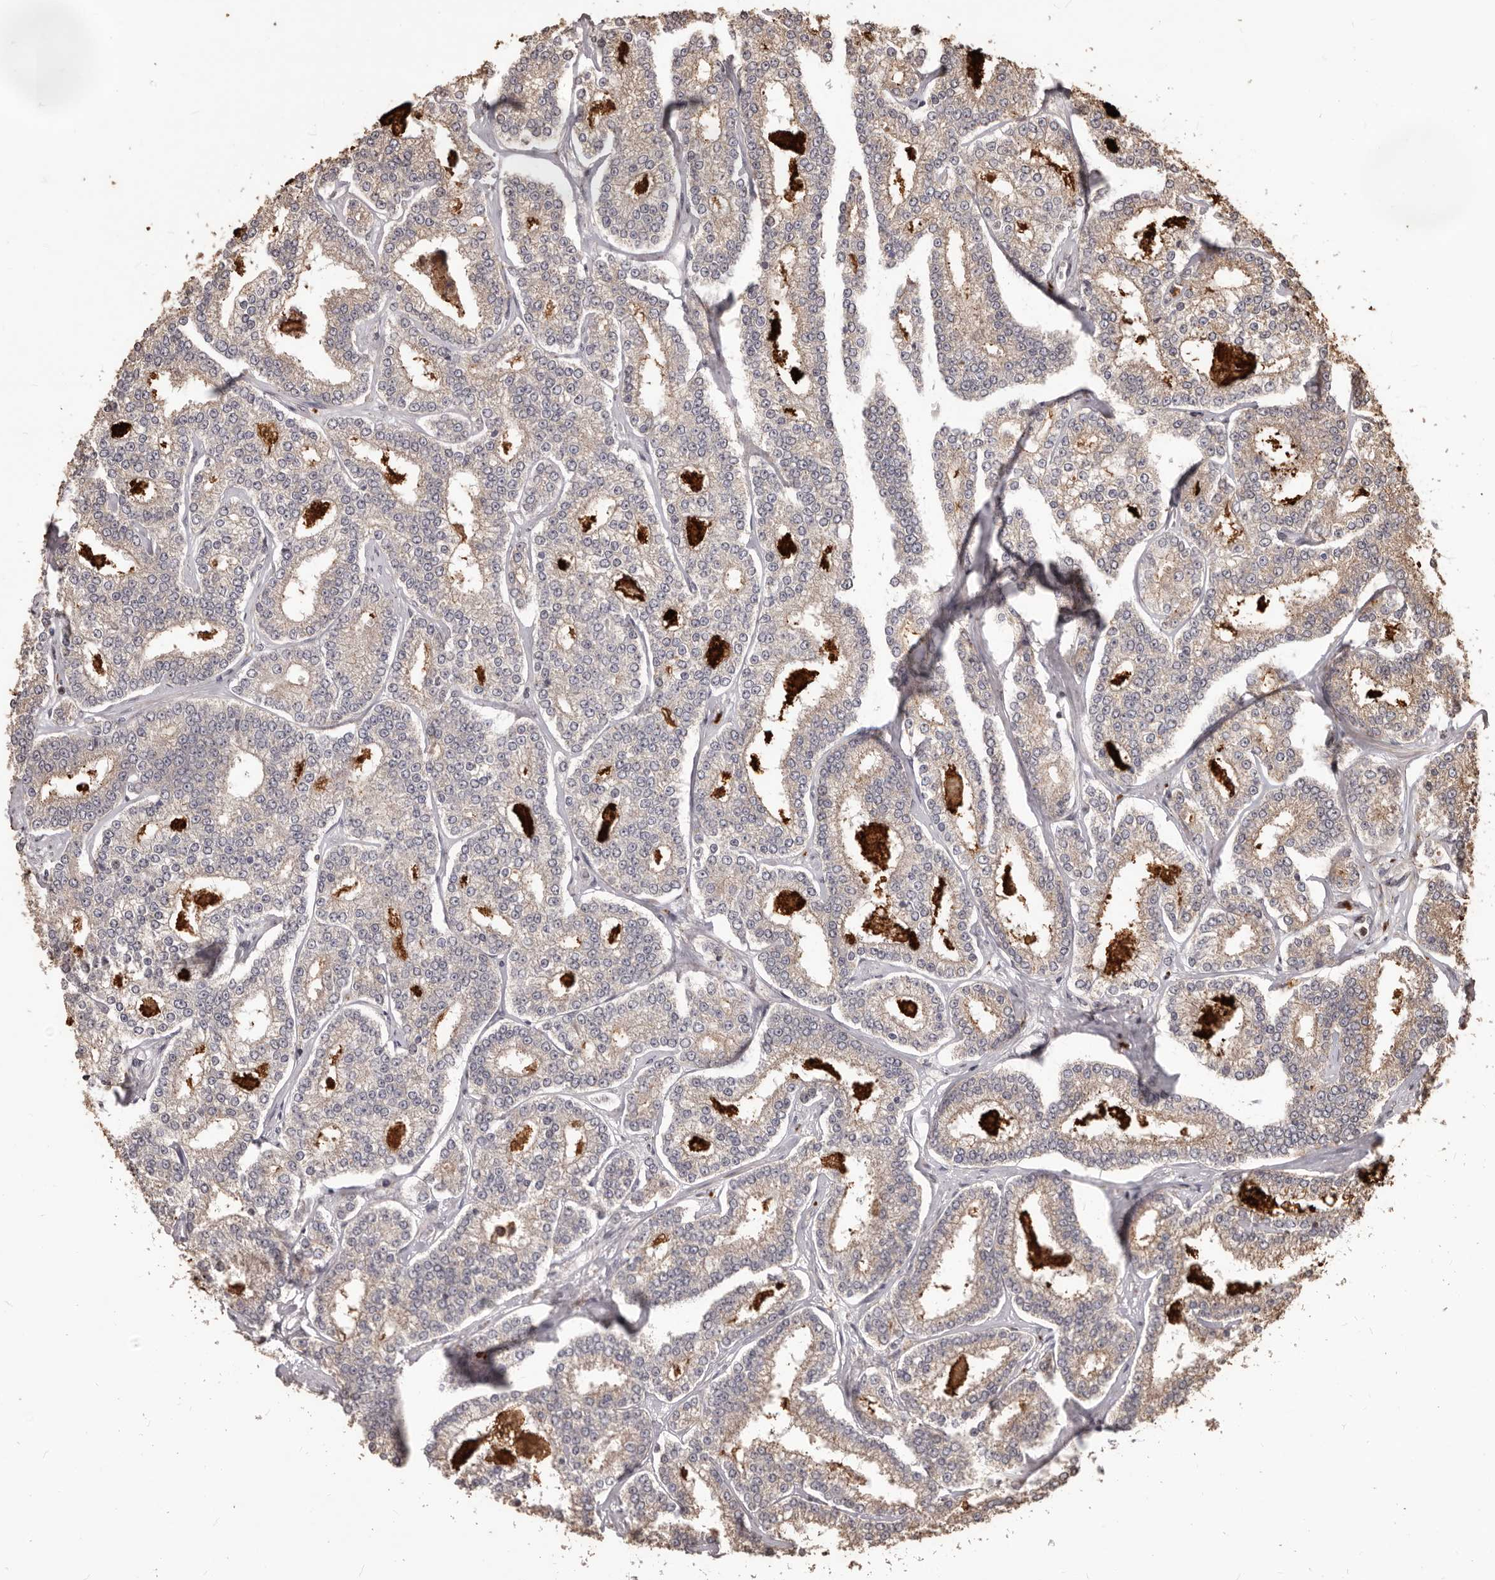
{"staining": {"intensity": "weak", "quantity": "<25%", "location": "cytoplasmic/membranous"}, "tissue": "prostate cancer", "cell_type": "Tumor cells", "image_type": "cancer", "snomed": [{"axis": "morphology", "description": "Normal tissue, NOS"}, {"axis": "morphology", "description": "Adenocarcinoma, High grade"}, {"axis": "topography", "description": "Prostate"}], "caption": "Immunohistochemistry (IHC) of human high-grade adenocarcinoma (prostate) reveals no positivity in tumor cells. The staining was performed using DAB (3,3'-diaminobenzidine) to visualize the protein expression in brown, while the nuclei were stained in blue with hematoxylin (Magnification: 20x).", "gene": "MTO1", "patient": {"sex": "male", "age": 83}}